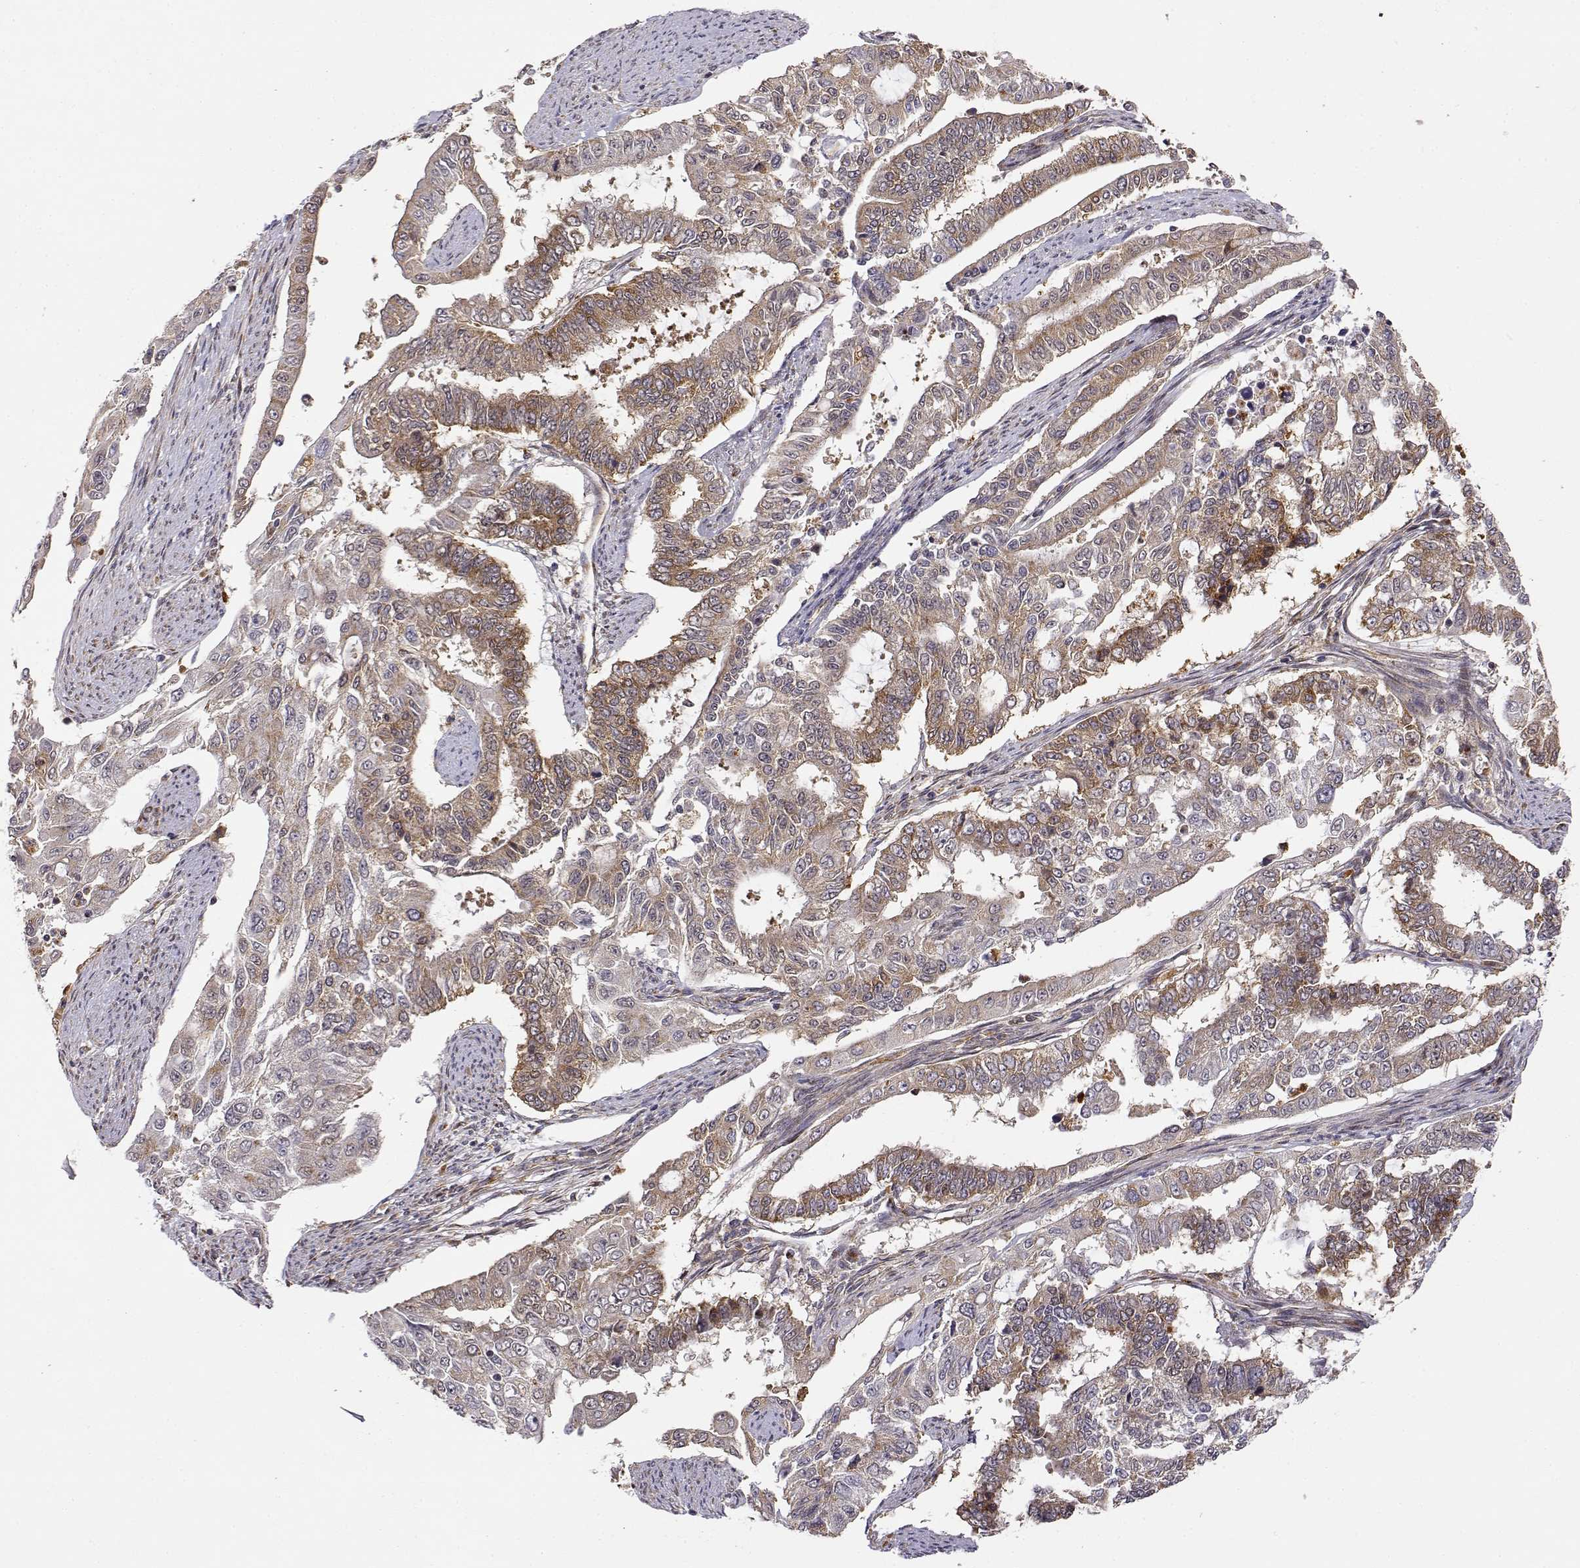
{"staining": {"intensity": "moderate", "quantity": "25%-75%", "location": "cytoplasmic/membranous"}, "tissue": "endometrial cancer", "cell_type": "Tumor cells", "image_type": "cancer", "snomed": [{"axis": "morphology", "description": "Adenocarcinoma, NOS"}, {"axis": "topography", "description": "Uterus"}], "caption": "A medium amount of moderate cytoplasmic/membranous staining is present in approximately 25%-75% of tumor cells in adenocarcinoma (endometrial) tissue.", "gene": "RNF13", "patient": {"sex": "female", "age": 59}}